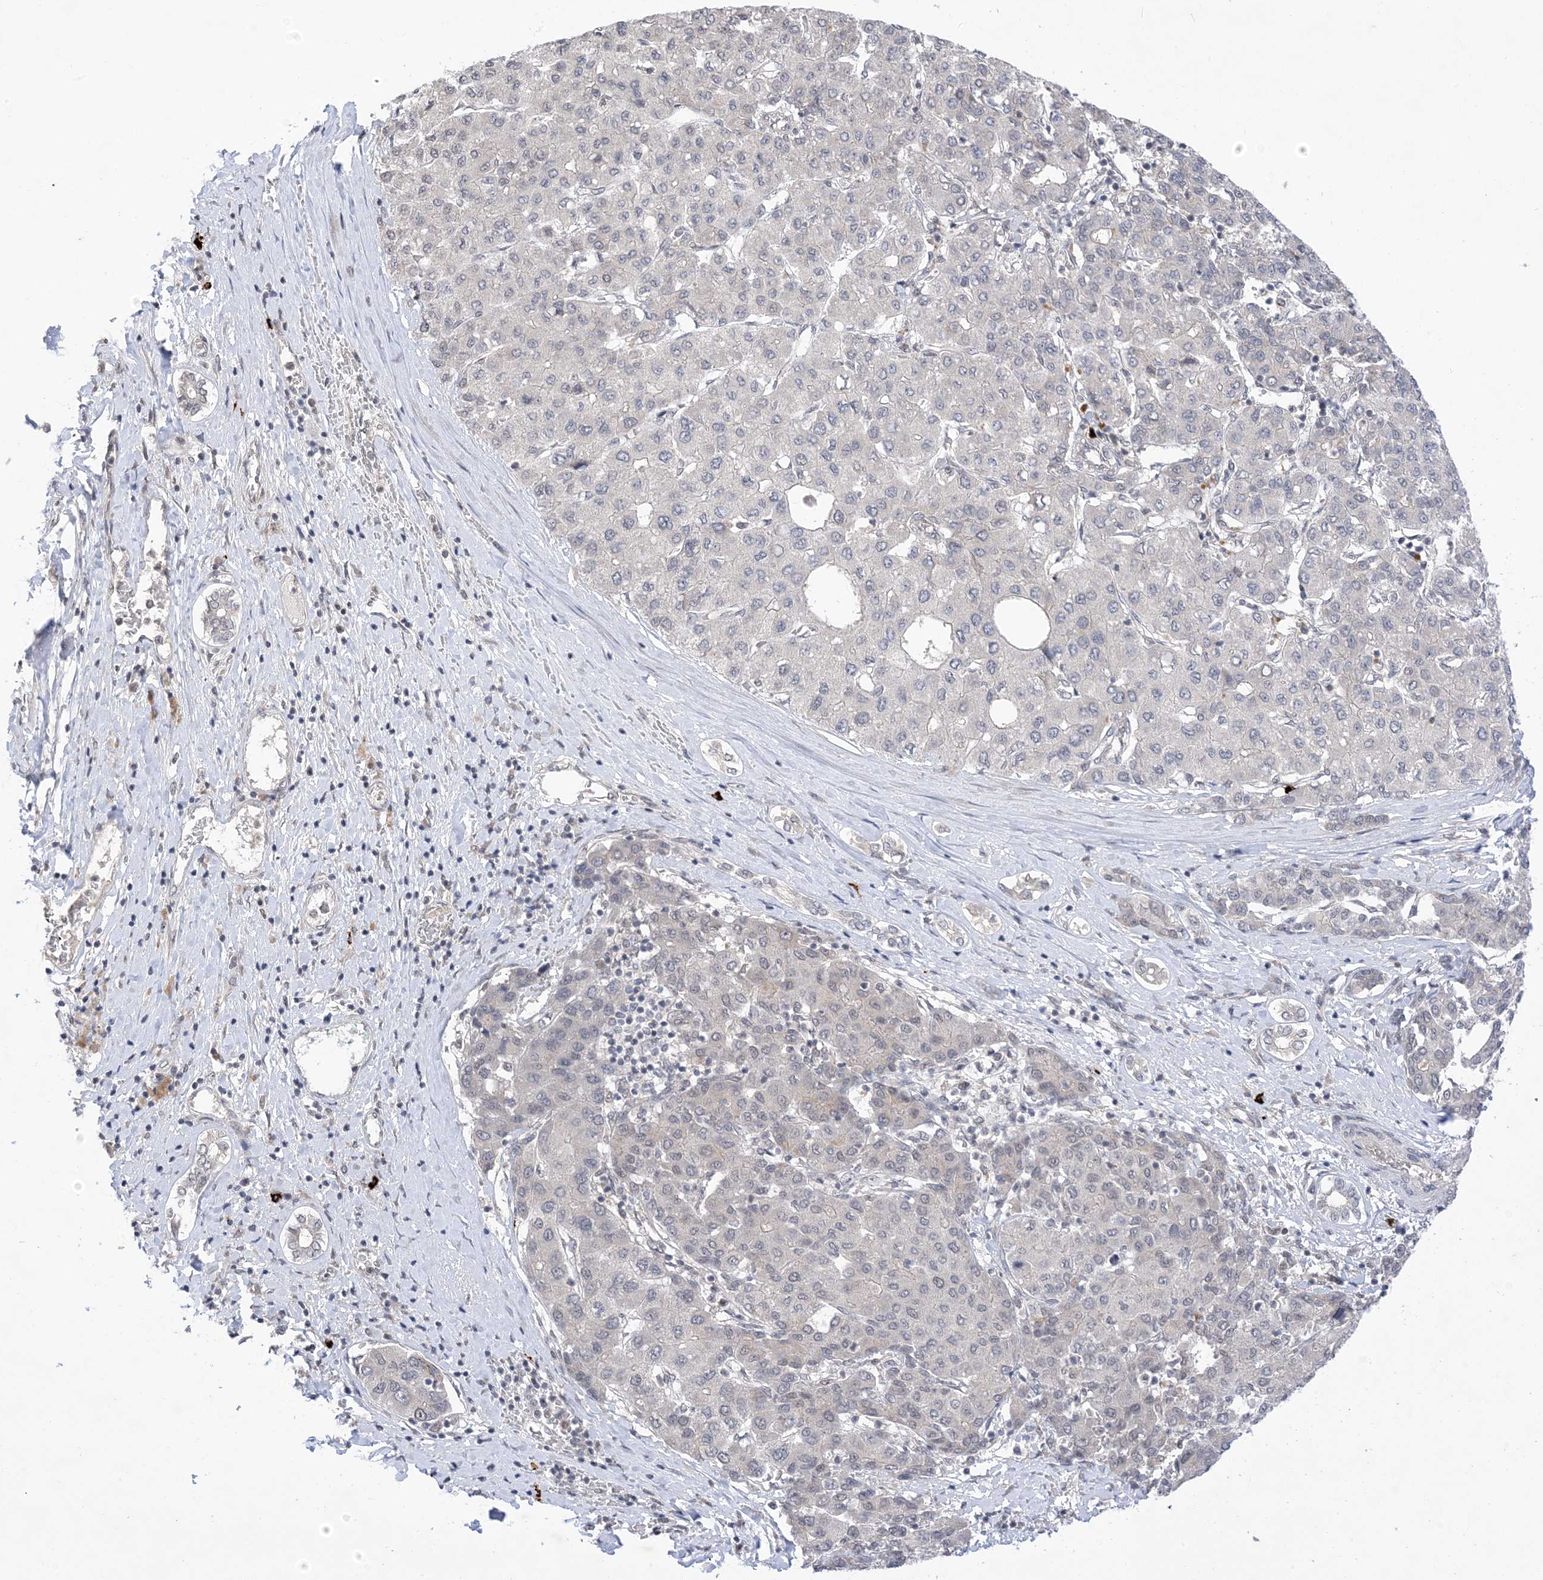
{"staining": {"intensity": "negative", "quantity": "none", "location": "none"}, "tissue": "liver cancer", "cell_type": "Tumor cells", "image_type": "cancer", "snomed": [{"axis": "morphology", "description": "Carcinoma, Hepatocellular, NOS"}, {"axis": "topography", "description": "Liver"}], "caption": "Image shows no significant protein staining in tumor cells of hepatocellular carcinoma (liver).", "gene": "RANBP9", "patient": {"sex": "male", "age": 65}}